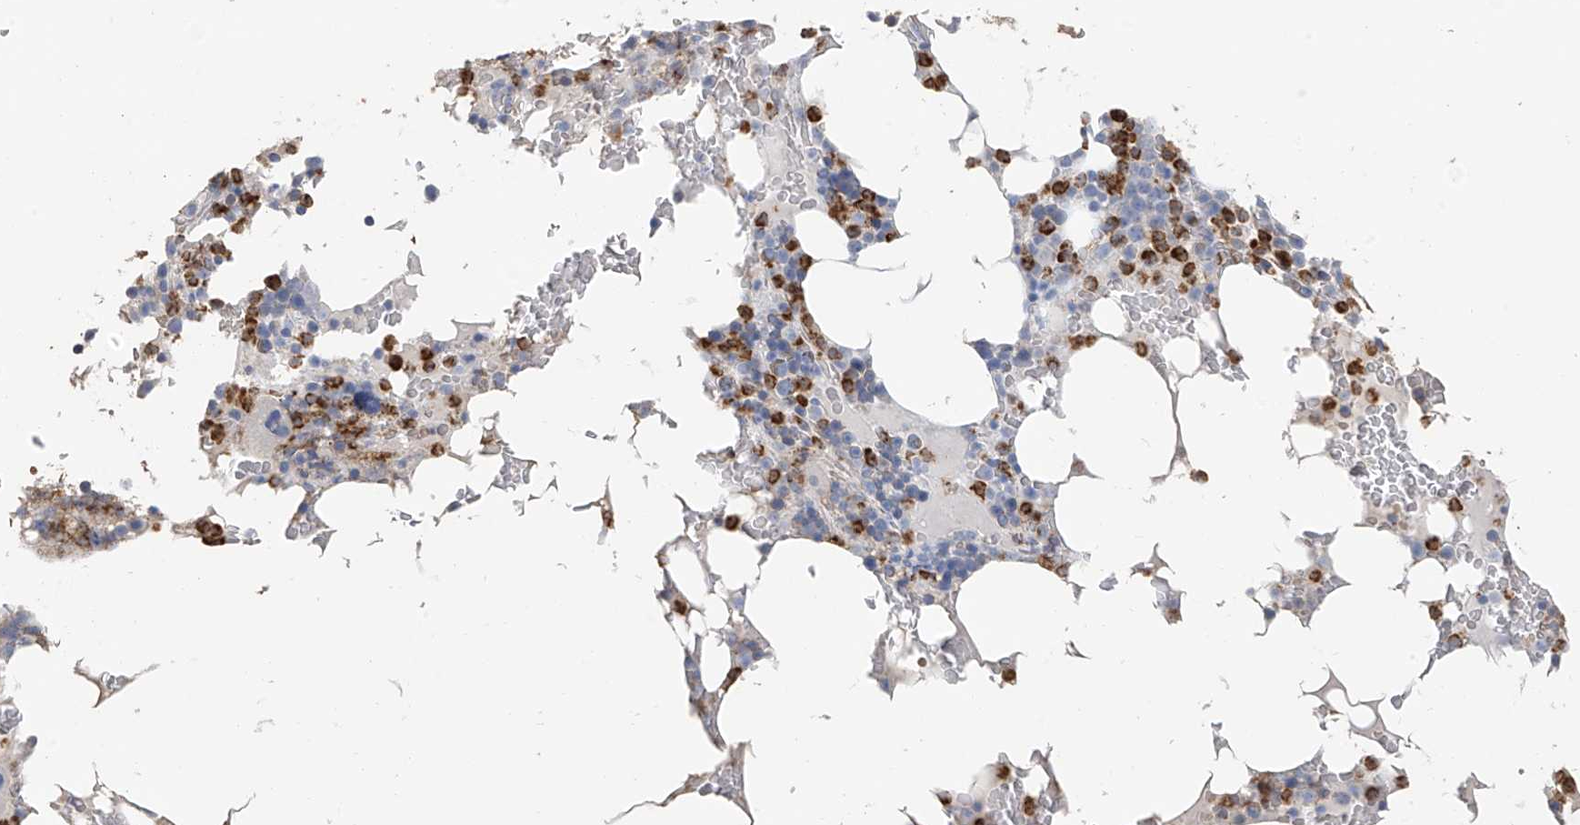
{"staining": {"intensity": "strong", "quantity": "<25%", "location": "cytoplasmic/membranous"}, "tissue": "bone marrow", "cell_type": "Hematopoietic cells", "image_type": "normal", "snomed": [{"axis": "morphology", "description": "Normal tissue, NOS"}, {"axis": "topography", "description": "Bone marrow"}], "caption": "This histopathology image displays IHC staining of unremarkable human bone marrow, with medium strong cytoplasmic/membranous positivity in approximately <25% of hematopoietic cells.", "gene": "PAFAH1B3", "patient": {"sex": "male", "age": 58}}